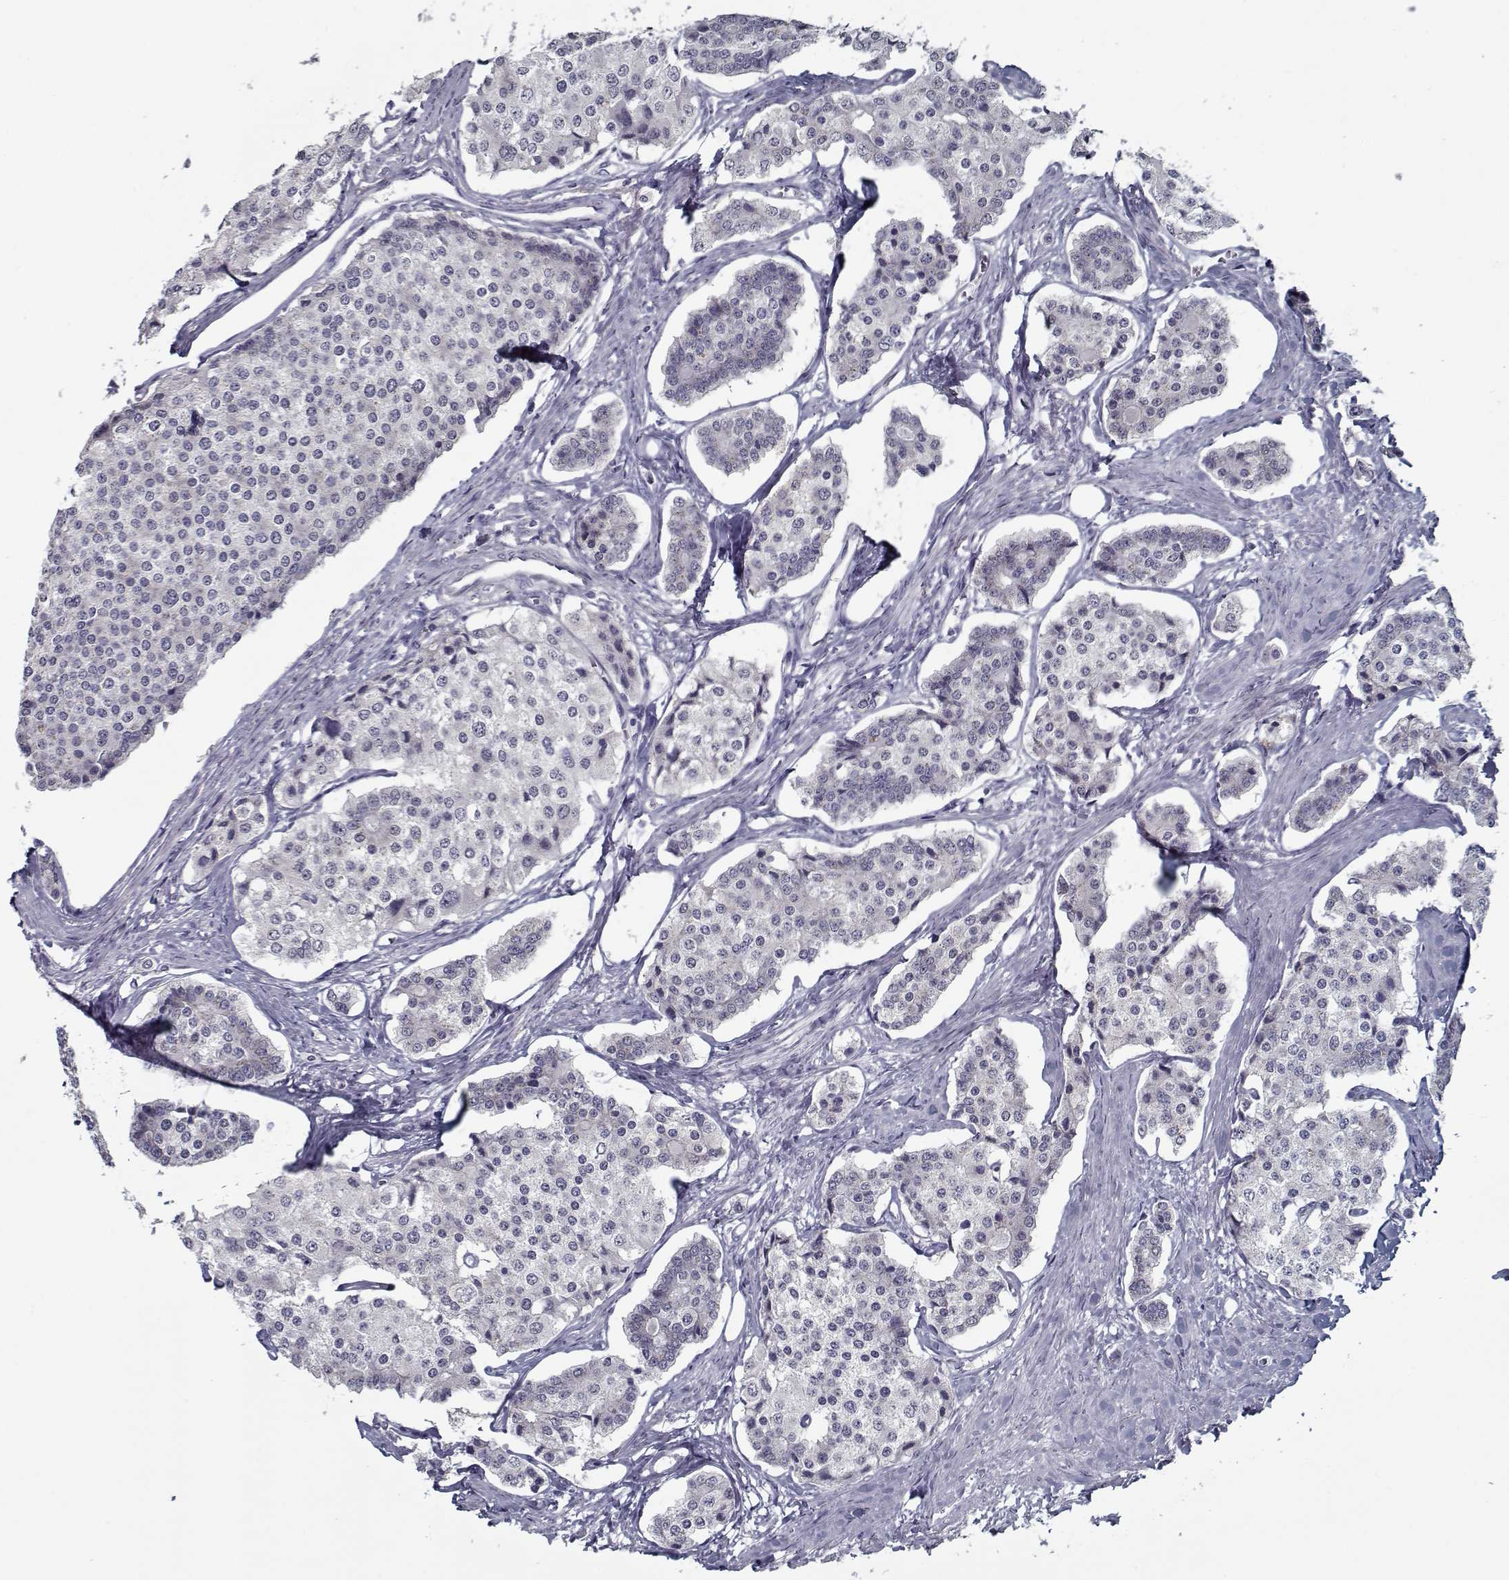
{"staining": {"intensity": "negative", "quantity": "none", "location": "none"}, "tissue": "carcinoid", "cell_type": "Tumor cells", "image_type": "cancer", "snomed": [{"axis": "morphology", "description": "Carcinoid, malignant, NOS"}, {"axis": "topography", "description": "Small intestine"}], "caption": "Immunohistochemistry micrograph of human carcinoid stained for a protein (brown), which displays no staining in tumor cells. (Stains: DAB immunohistochemistry (IHC) with hematoxylin counter stain, Microscopy: brightfield microscopy at high magnification).", "gene": "SEC16B", "patient": {"sex": "female", "age": 65}}